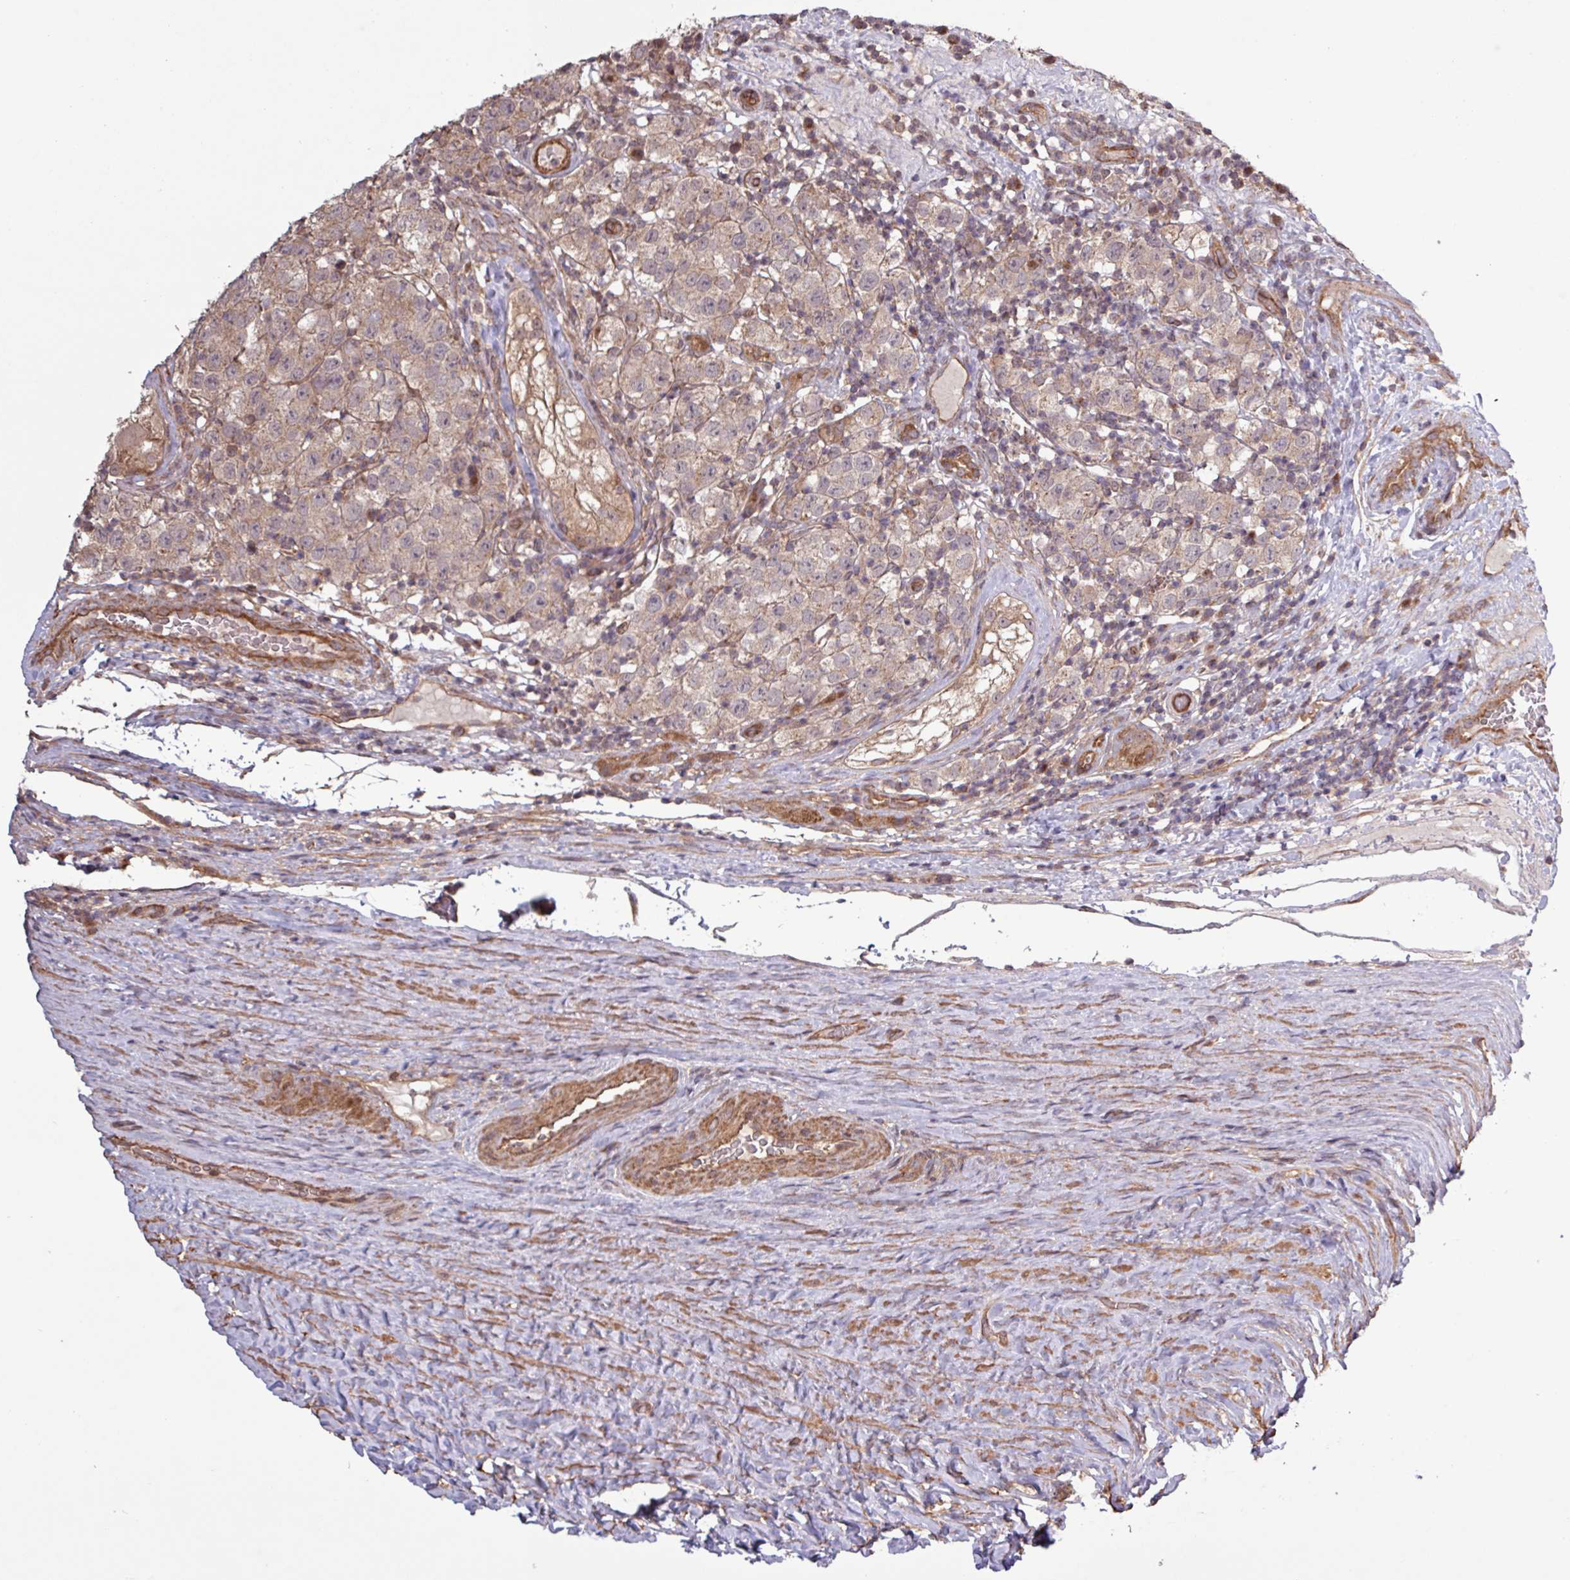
{"staining": {"intensity": "moderate", "quantity": ">75%", "location": "cytoplasmic/membranous"}, "tissue": "testis cancer", "cell_type": "Tumor cells", "image_type": "cancer", "snomed": [{"axis": "morphology", "description": "Seminoma, NOS"}, {"axis": "morphology", "description": "Carcinoma, Embryonal, NOS"}, {"axis": "topography", "description": "Testis"}], "caption": "Tumor cells show medium levels of moderate cytoplasmic/membranous positivity in about >75% of cells in seminoma (testis).", "gene": "TRABD2A", "patient": {"sex": "male", "age": 41}}